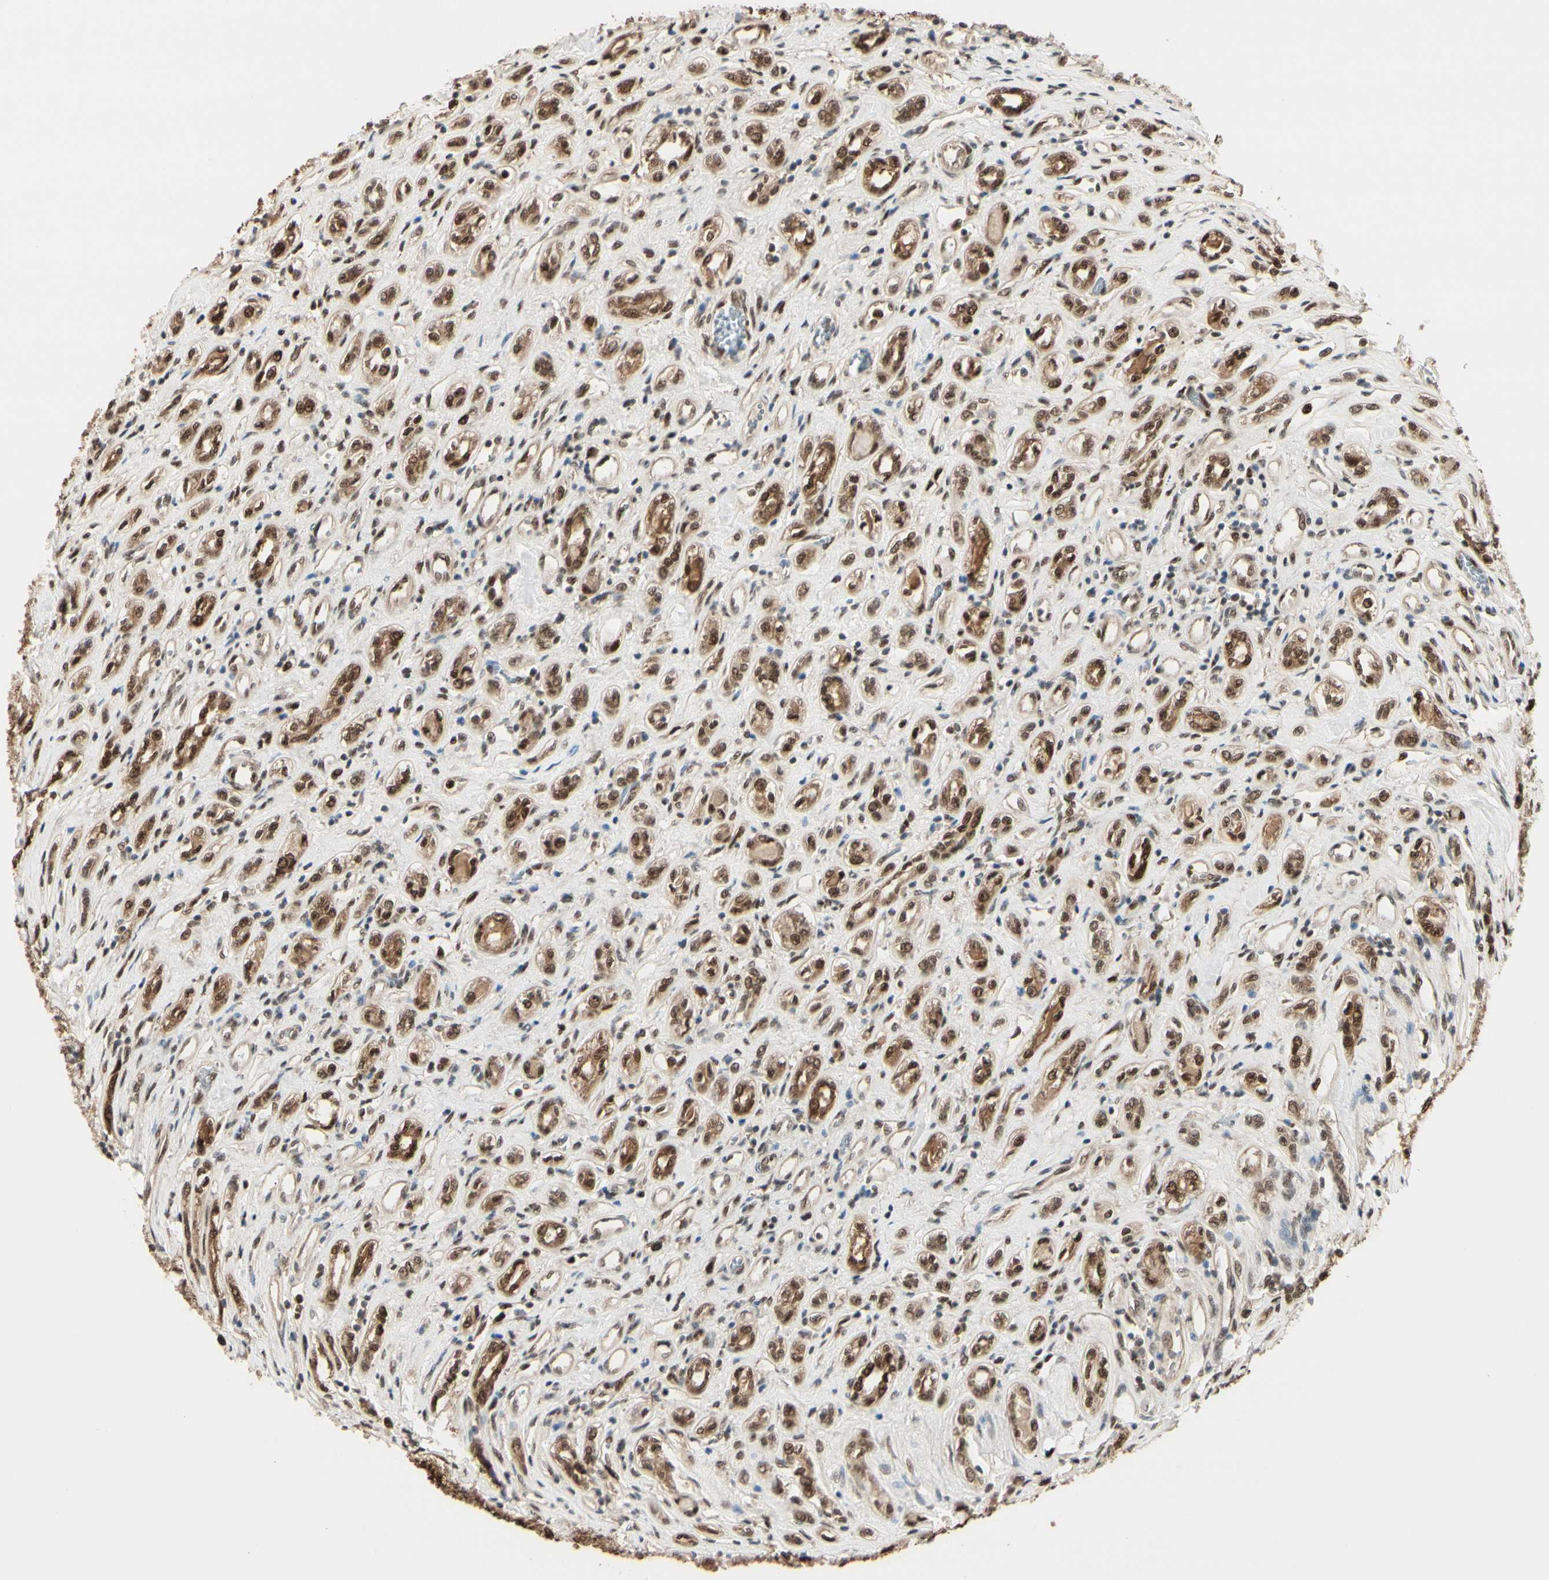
{"staining": {"intensity": "strong", "quantity": ">75%", "location": "cytoplasmic/membranous,nuclear"}, "tissue": "renal cancer", "cell_type": "Tumor cells", "image_type": "cancer", "snomed": [{"axis": "morphology", "description": "Adenocarcinoma, NOS"}, {"axis": "topography", "description": "Kidney"}], "caption": "The immunohistochemical stain labels strong cytoplasmic/membranous and nuclear positivity in tumor cells of adenocarcinoma (renal) tissue.", "gene": "HSF1", "patient": {"sex": "female", "age": 70}}